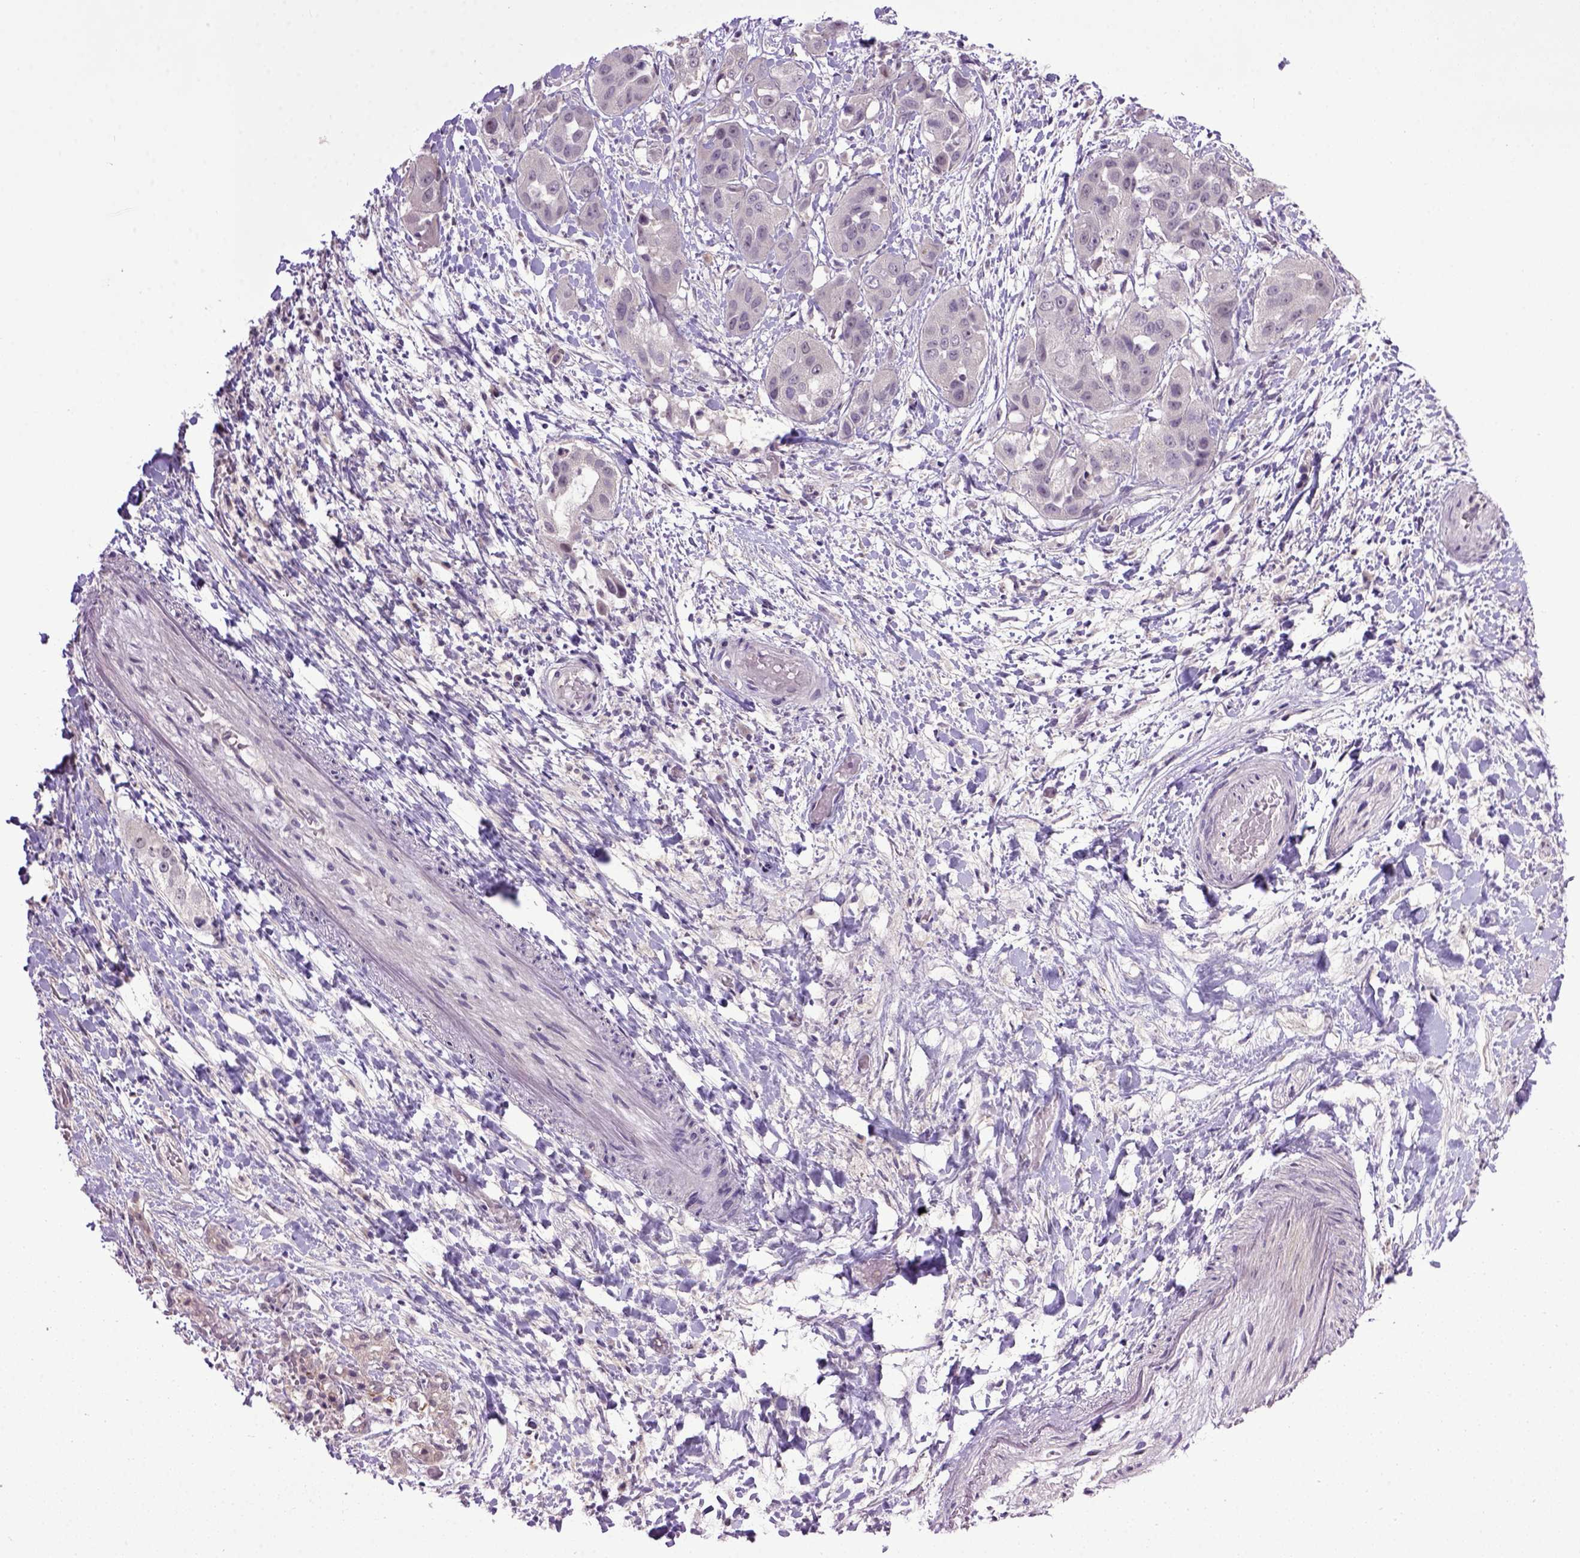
{"staining": {"intensity": "negative", "quantity": "none", "location": "none"}, "tissue": "liver cancer", "cell_type": "Tumor cells", "image_type": "cancer", "snomed": [{"axis": "morphology", "description": "Cholangiocarcinoma"}, {"axis": "topography", "description": "Liver"}], "caption": "High magnification brightfield microscopy of liver cancer stained with DAB (brown) and counterstained with hematoxylin (blue): tumor cells show no significant positivity. The staining was performed using DAB (3,3'-diaminobenzidine) to visualize the protein expression in brown, while the nuclei were stained in blue with hematoxylin (Magnification: 20x).", "gene": "RAB43", "patient": {"sex": "female", "age": 52}}